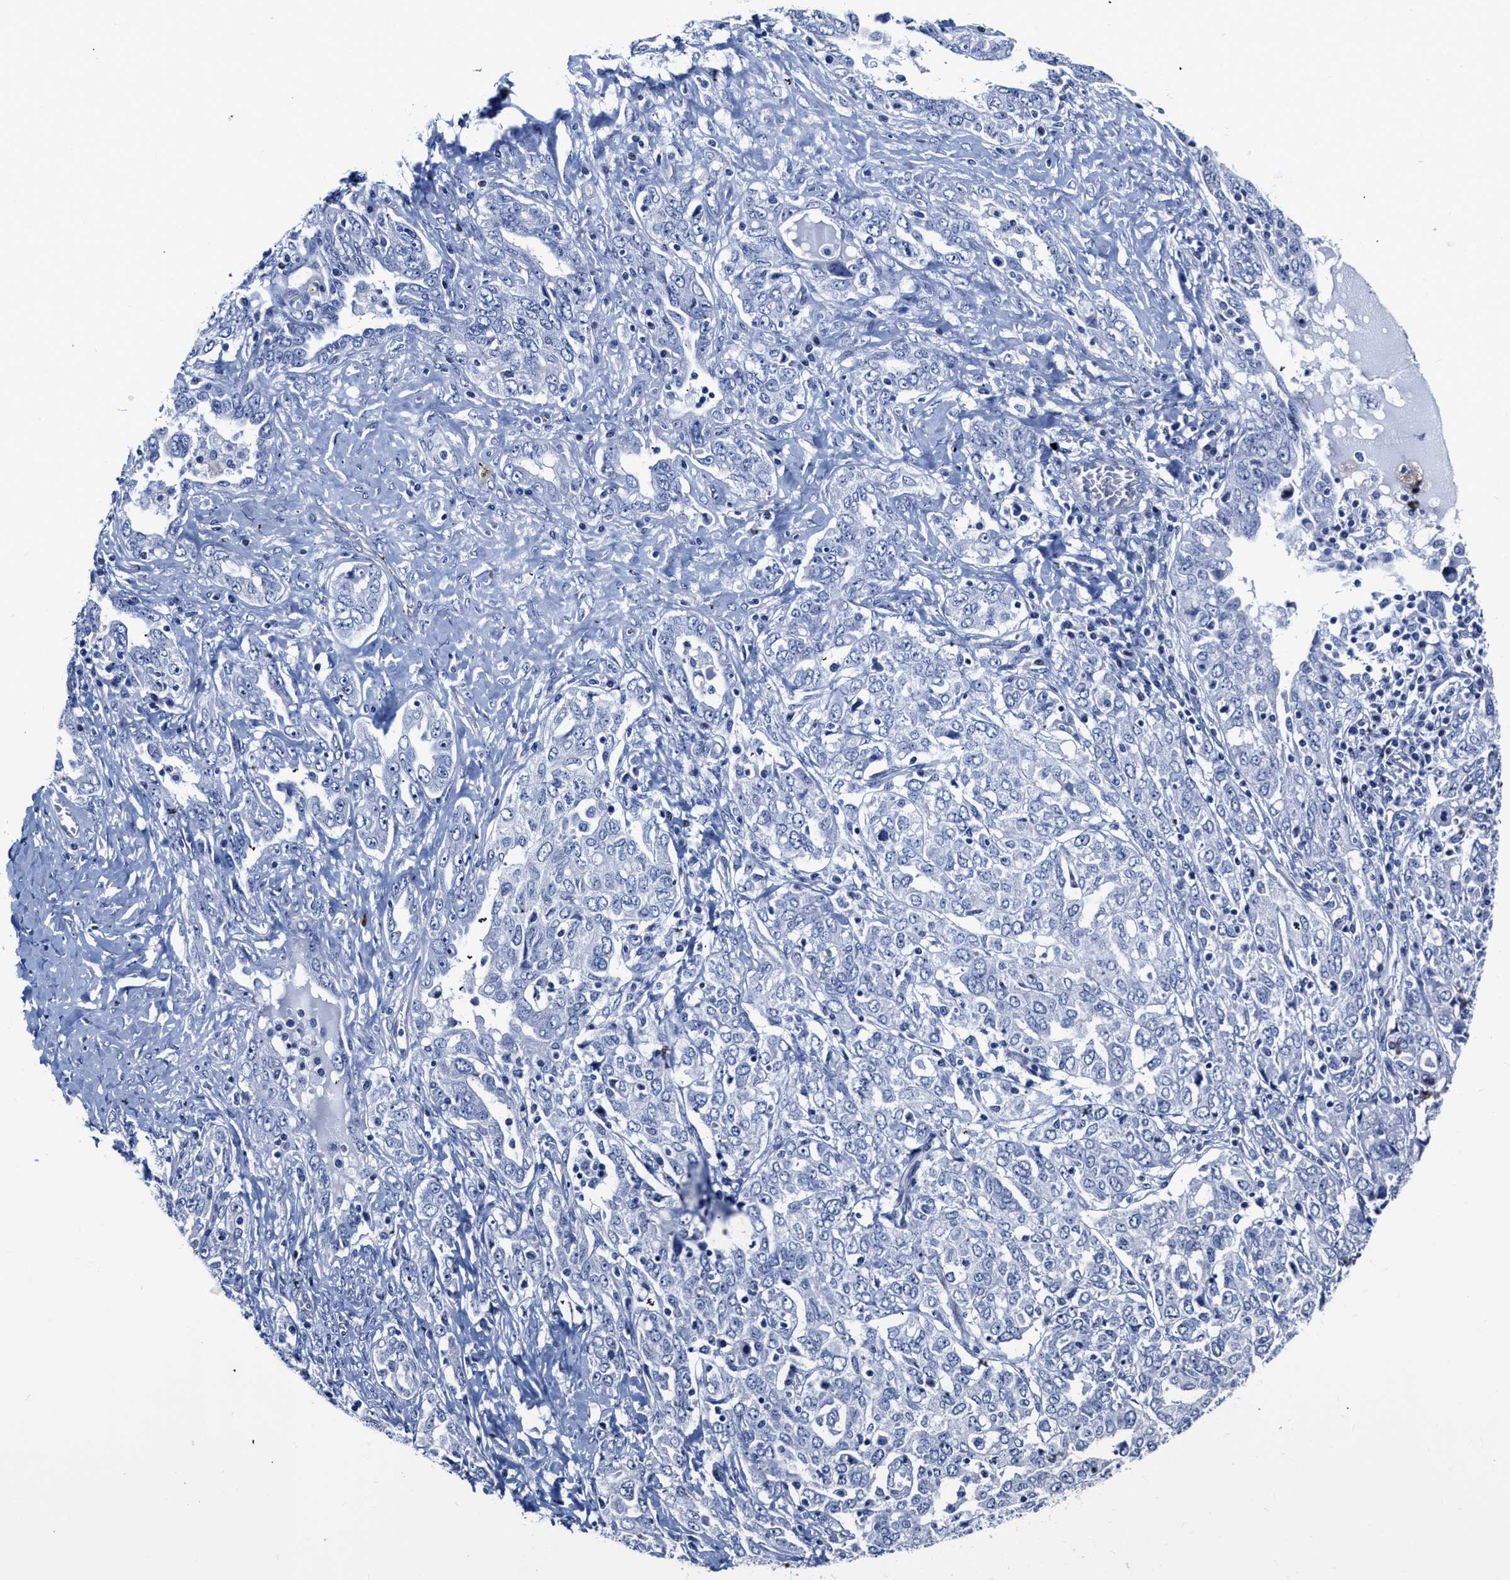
{"staining": {"intensity": "negative", "quantity": "none", "location": "none"}, "tissue": "ovarian cancer", "cell_type": "Tumor cells", "image_type": "cancer", "snomed": [{"axis": "morphology", "description": "Carcinoma, endometroid"}, {"axis": "topography", "description": "Ovary"}], "caption": "An immunohistochemistry (IHC) histopathology image of ovarian cancer is shown. There is no staining in tumor cells of ovarian cancer.", "gene": "KCNMB3", "patient": {"sex": "female", "age": 62}}